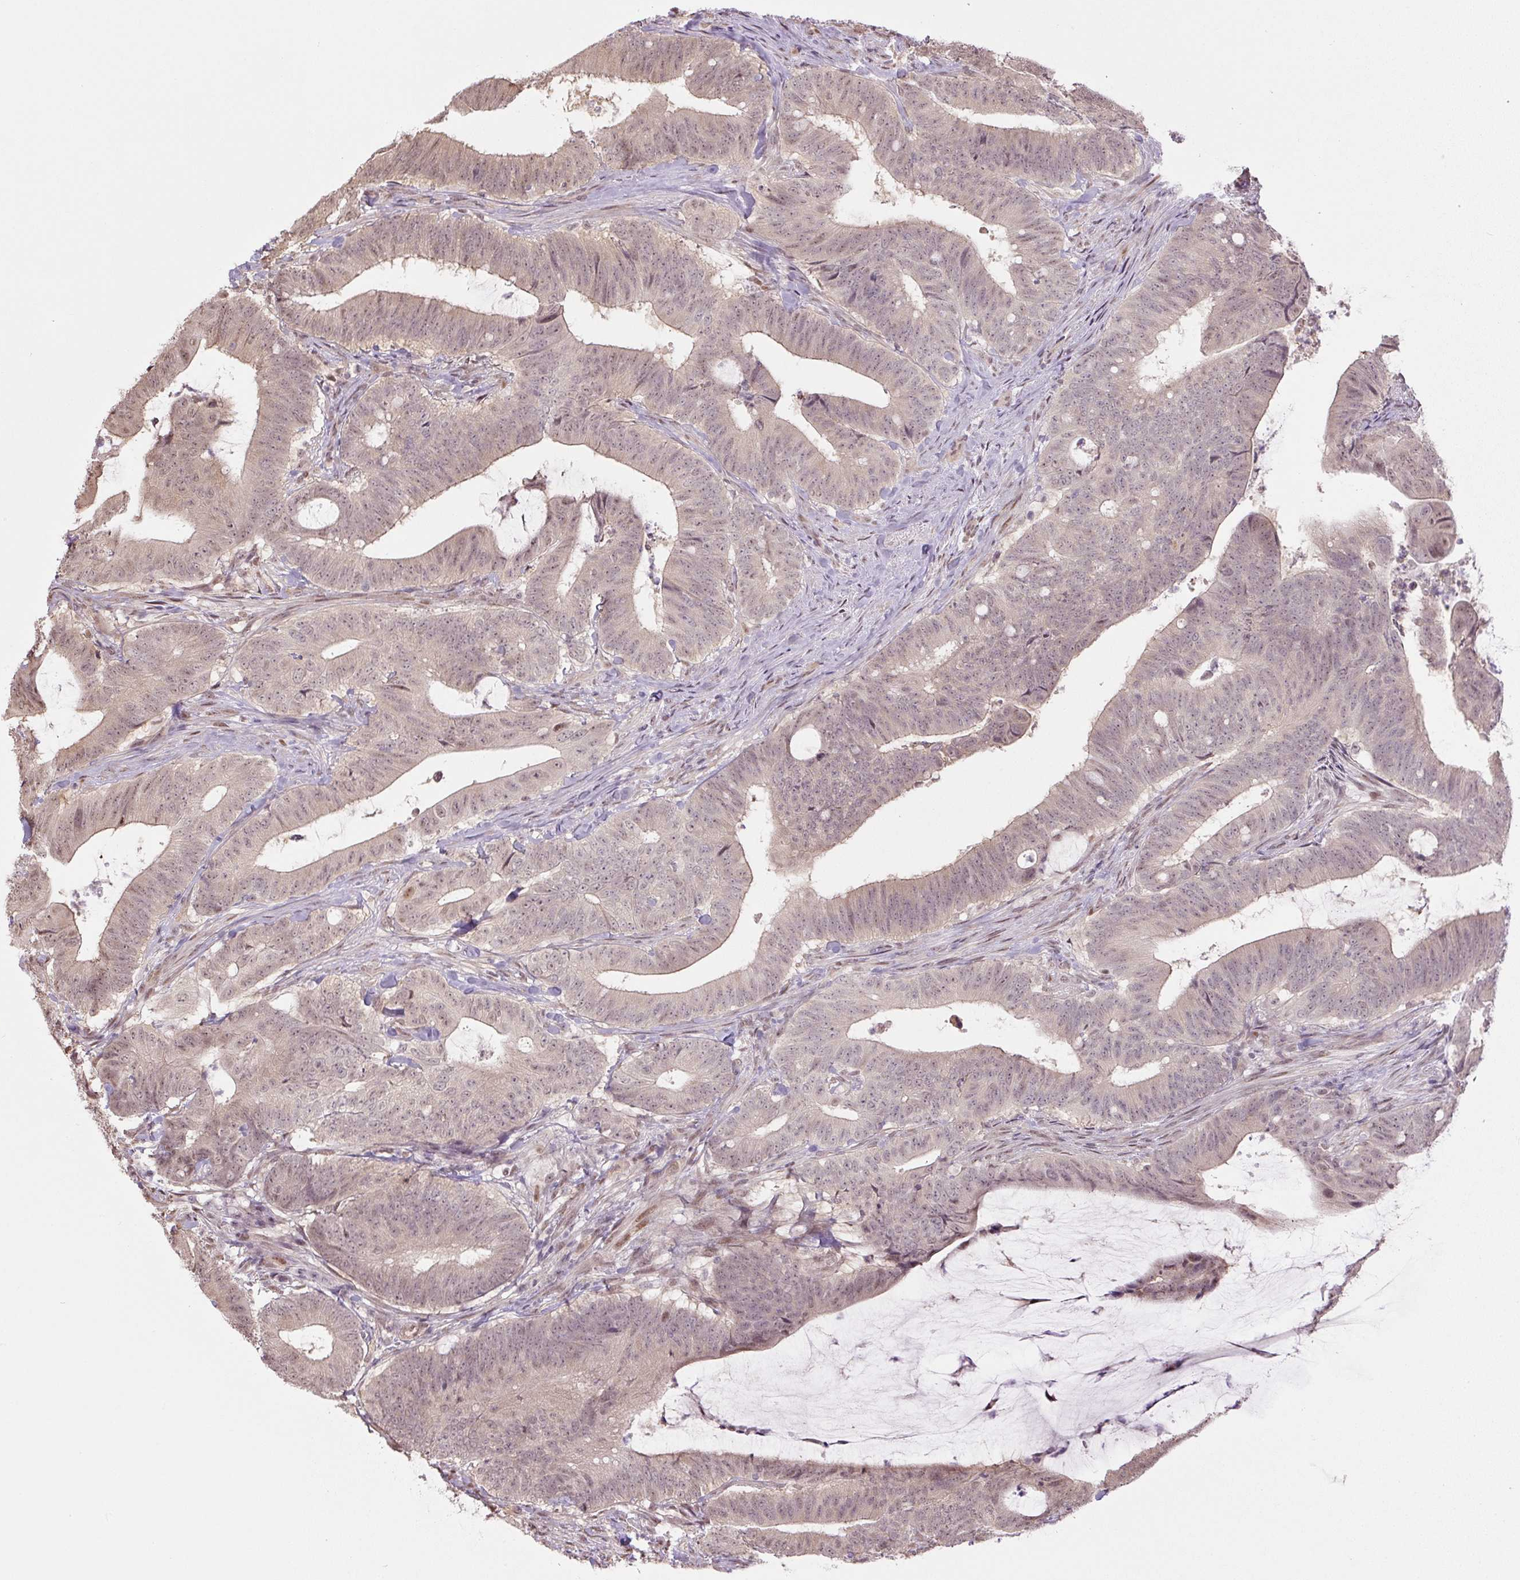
{"staining": {"intensity": "weak", "quantity": "25%-75%", "location": "nuclear"}, "tissue": "colorectal cancer", "cell_type": "Tumor cells", "image_type": "cancer", "snomed": [{"axis": "morphology", "description": "Adenocarcinoma, NOS"}, {"axis": "topography", "description": "Colon"}], "caption": "The photomicrograph displays immunohistochemical staining of colorectal cancer. There is weak nuclear staining is present in about 25%-75% of tumor cells. Nuclei are stained in blue.", "gene": "TCFL5", "patient": {"sex": "female", "age": 43}}